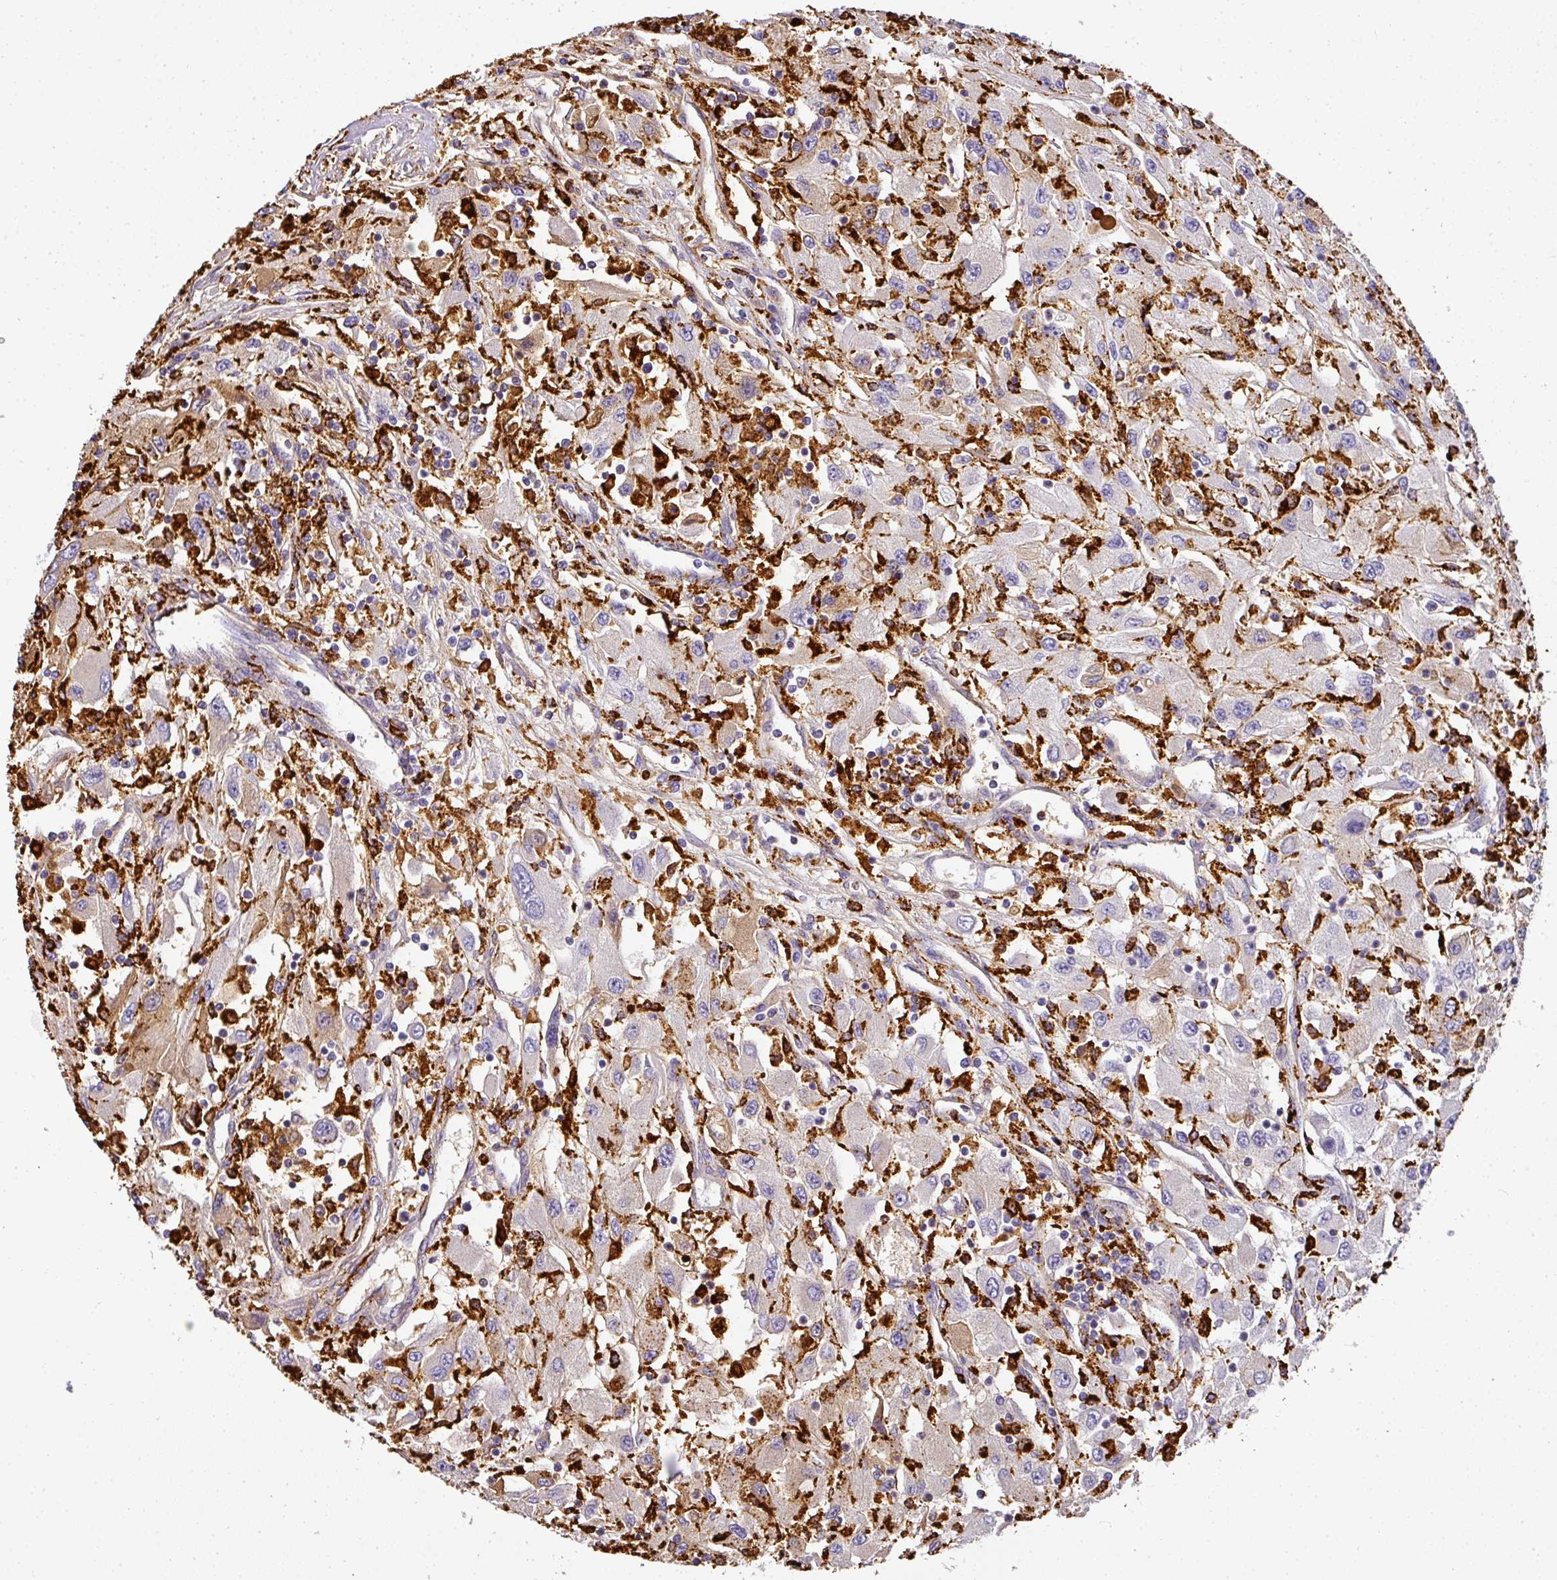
{"staining": {"intensity": "weak", "quantity": "<25%", "location": "cytoplasmic/membranous"}, "tissue": "renal cancer", "cell_type": "Tumor cells", "image_type": "cancer", "snomed": [{"axis": "morphology", "description": "Adenocarcinoma, NOS"}, {"axis": "topography", "description": "Kidney"}], "caption": "IHC micrograph of renal cancer (adenocarcinoma) stained for a protein (brown), which displays no expression in tumor cells. The staining is performed using DAB (3,3'-diaminobenzidine) brown chromogen with nuclei counter-stained in using hematoxylin.", "gene": "MMACHC", "patient": {"sex": "female", "age": 67}}